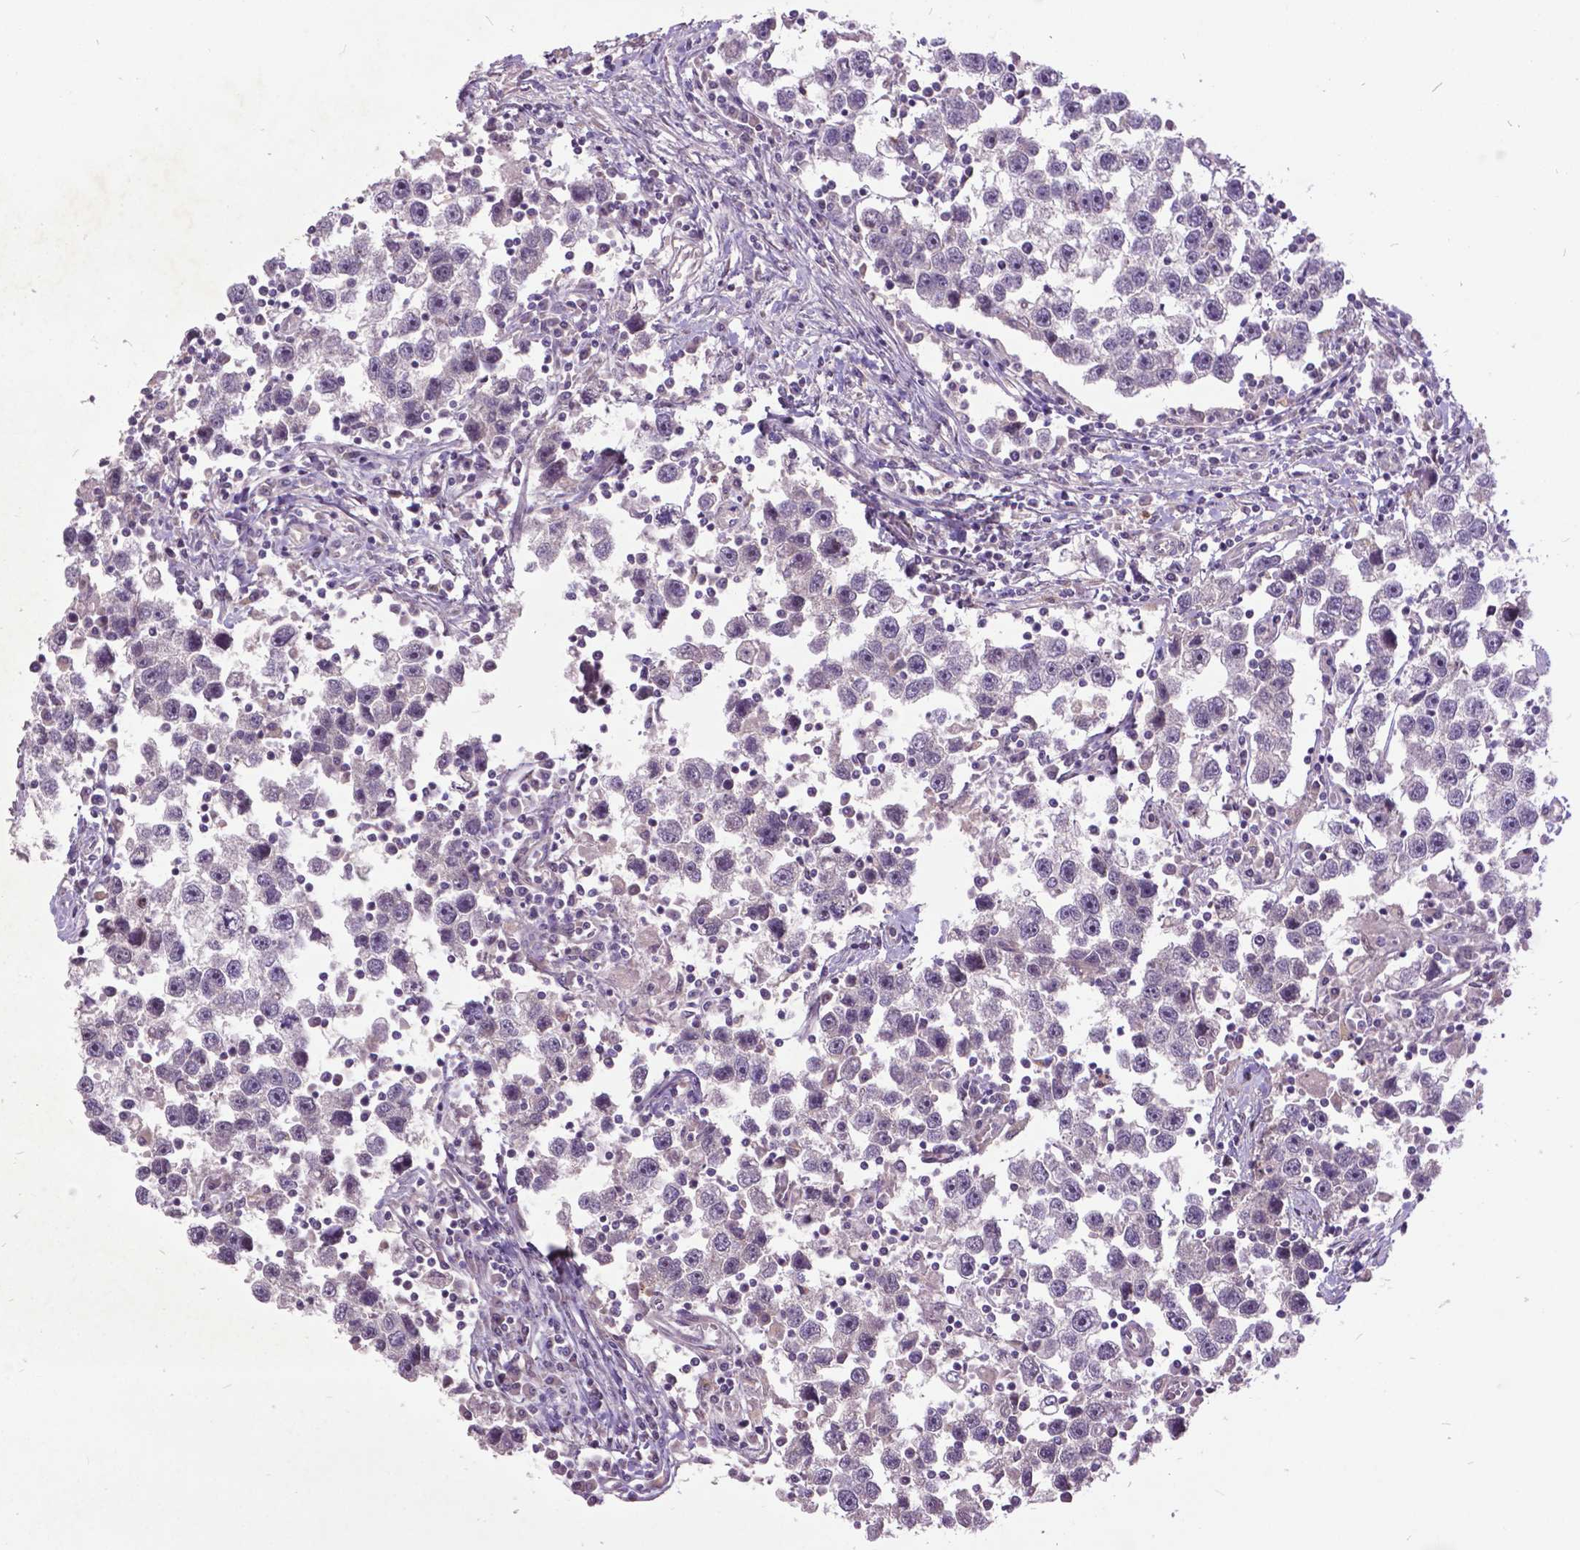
{"staining": {"intensity": "negative", "quantity": "none", "location": "none"}, "tissue": "testis cancer", "cell_type": "Tumor cells", "image_type": "cancer", "snomed": [{"axis": "morphology", "description": "Seminoma, NOS"}, {"axis": "topography", "description": "Testis"}], "caption": "Tumor cells show no significant protein expression in testis cancer (seminoma).", "gene": "AP1S3", "patient": {"sex": "male", "age": 30}}